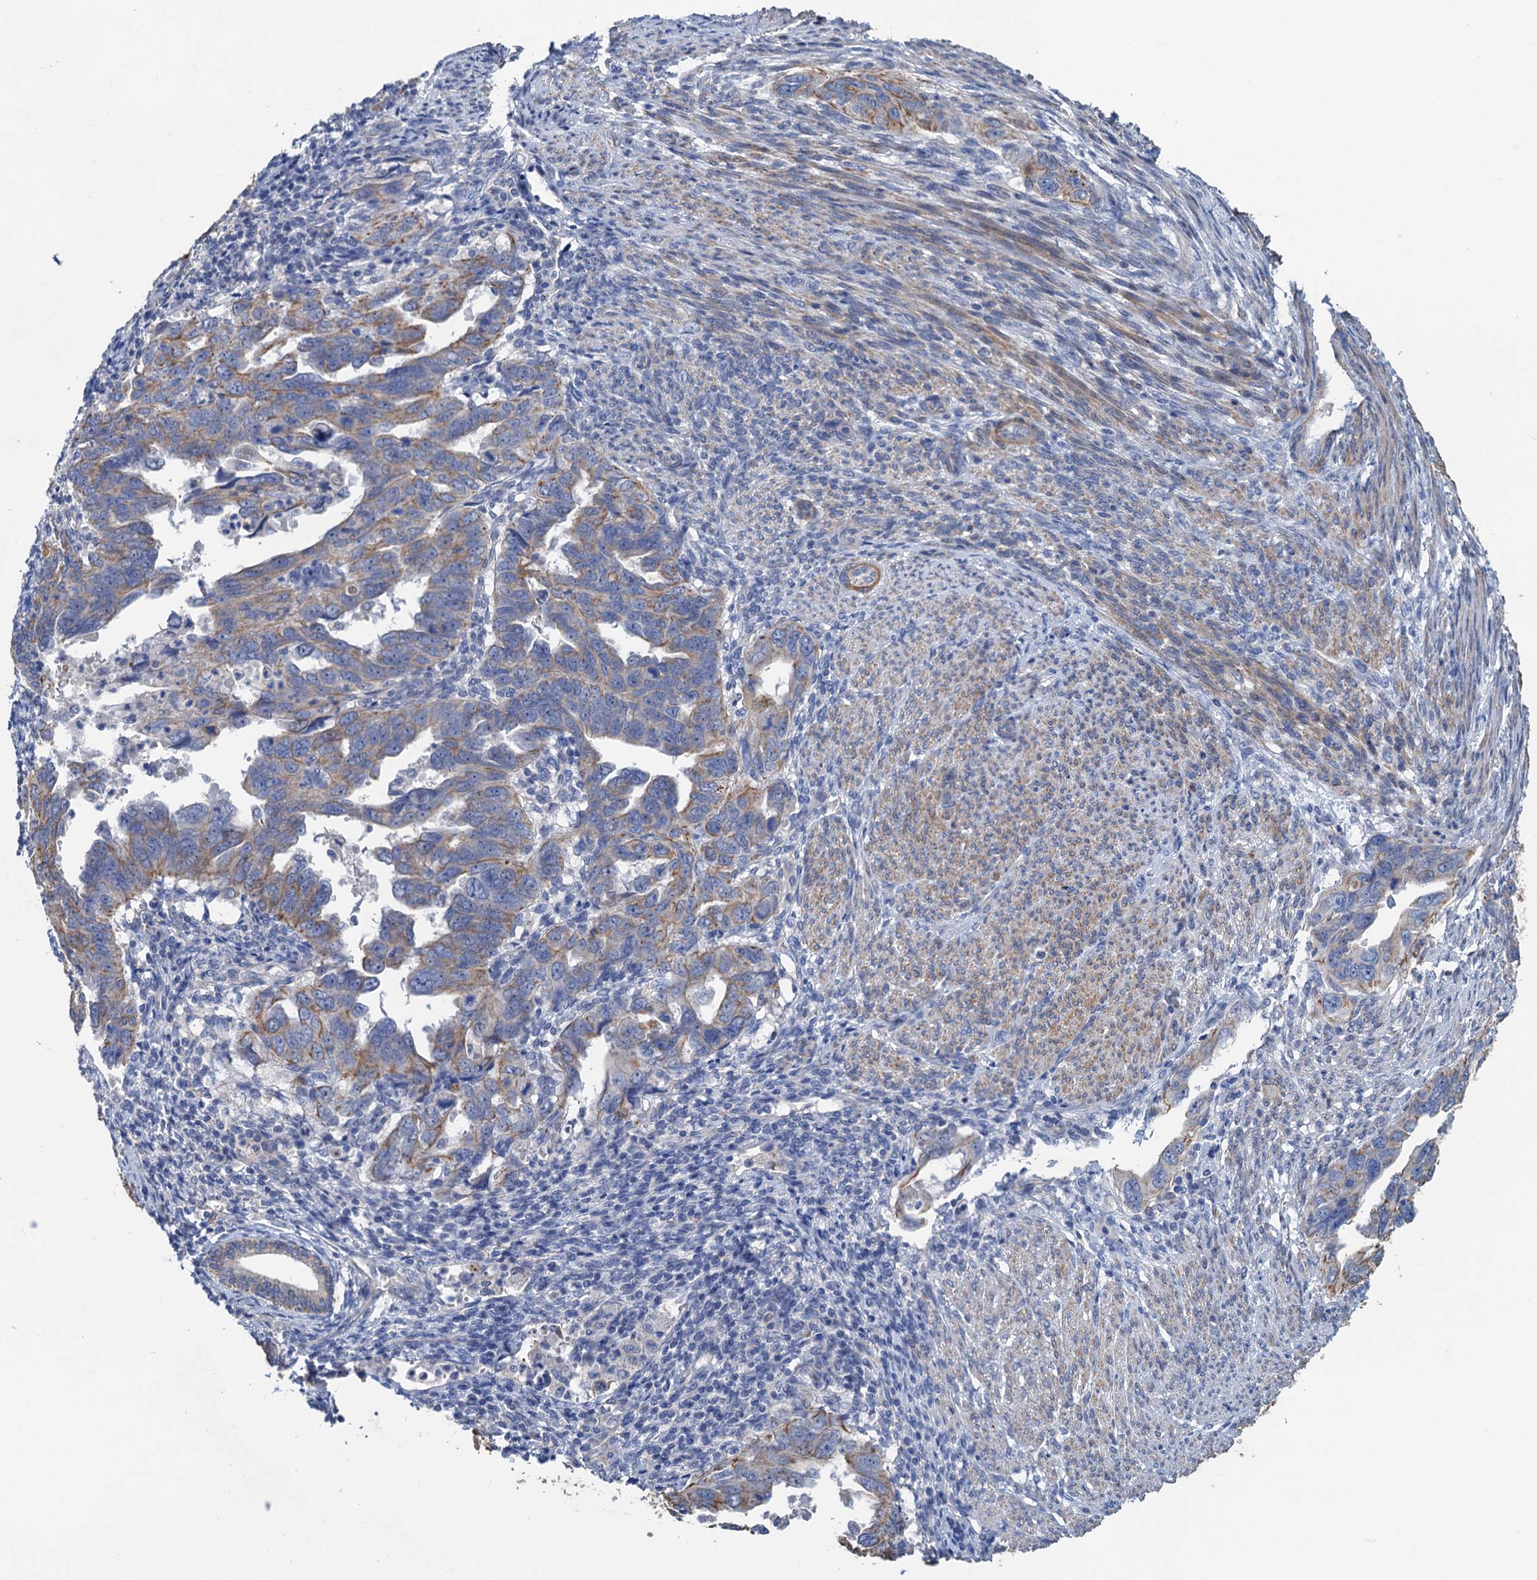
{"staining": {"intensity": "moderate", "quantity": "25%-75%", "location": "cytoplasmic/membranous"}, "tissue": "endometrial cancer", "cell_type": "Tumor cells", "image_type": "cancer", "snomed": [{"axis": "morphology", "description": "Adenocarcinoma, NOS"}, {"axis": "topography", "description": "Endometrium"}], "caption": "DAB immunohistochemical staining of human adenocarcinoma (endometrial) reveals moderate cytoplasmic/membranous protein expression in about 25%-75% of tumor cells. Using DAB (brown) and hematoxylin (blue) stains, captured at high magnification using brightfield microscopy.", "gene": "SMCO3", "patient": {"sex": "female", "age": 65}}